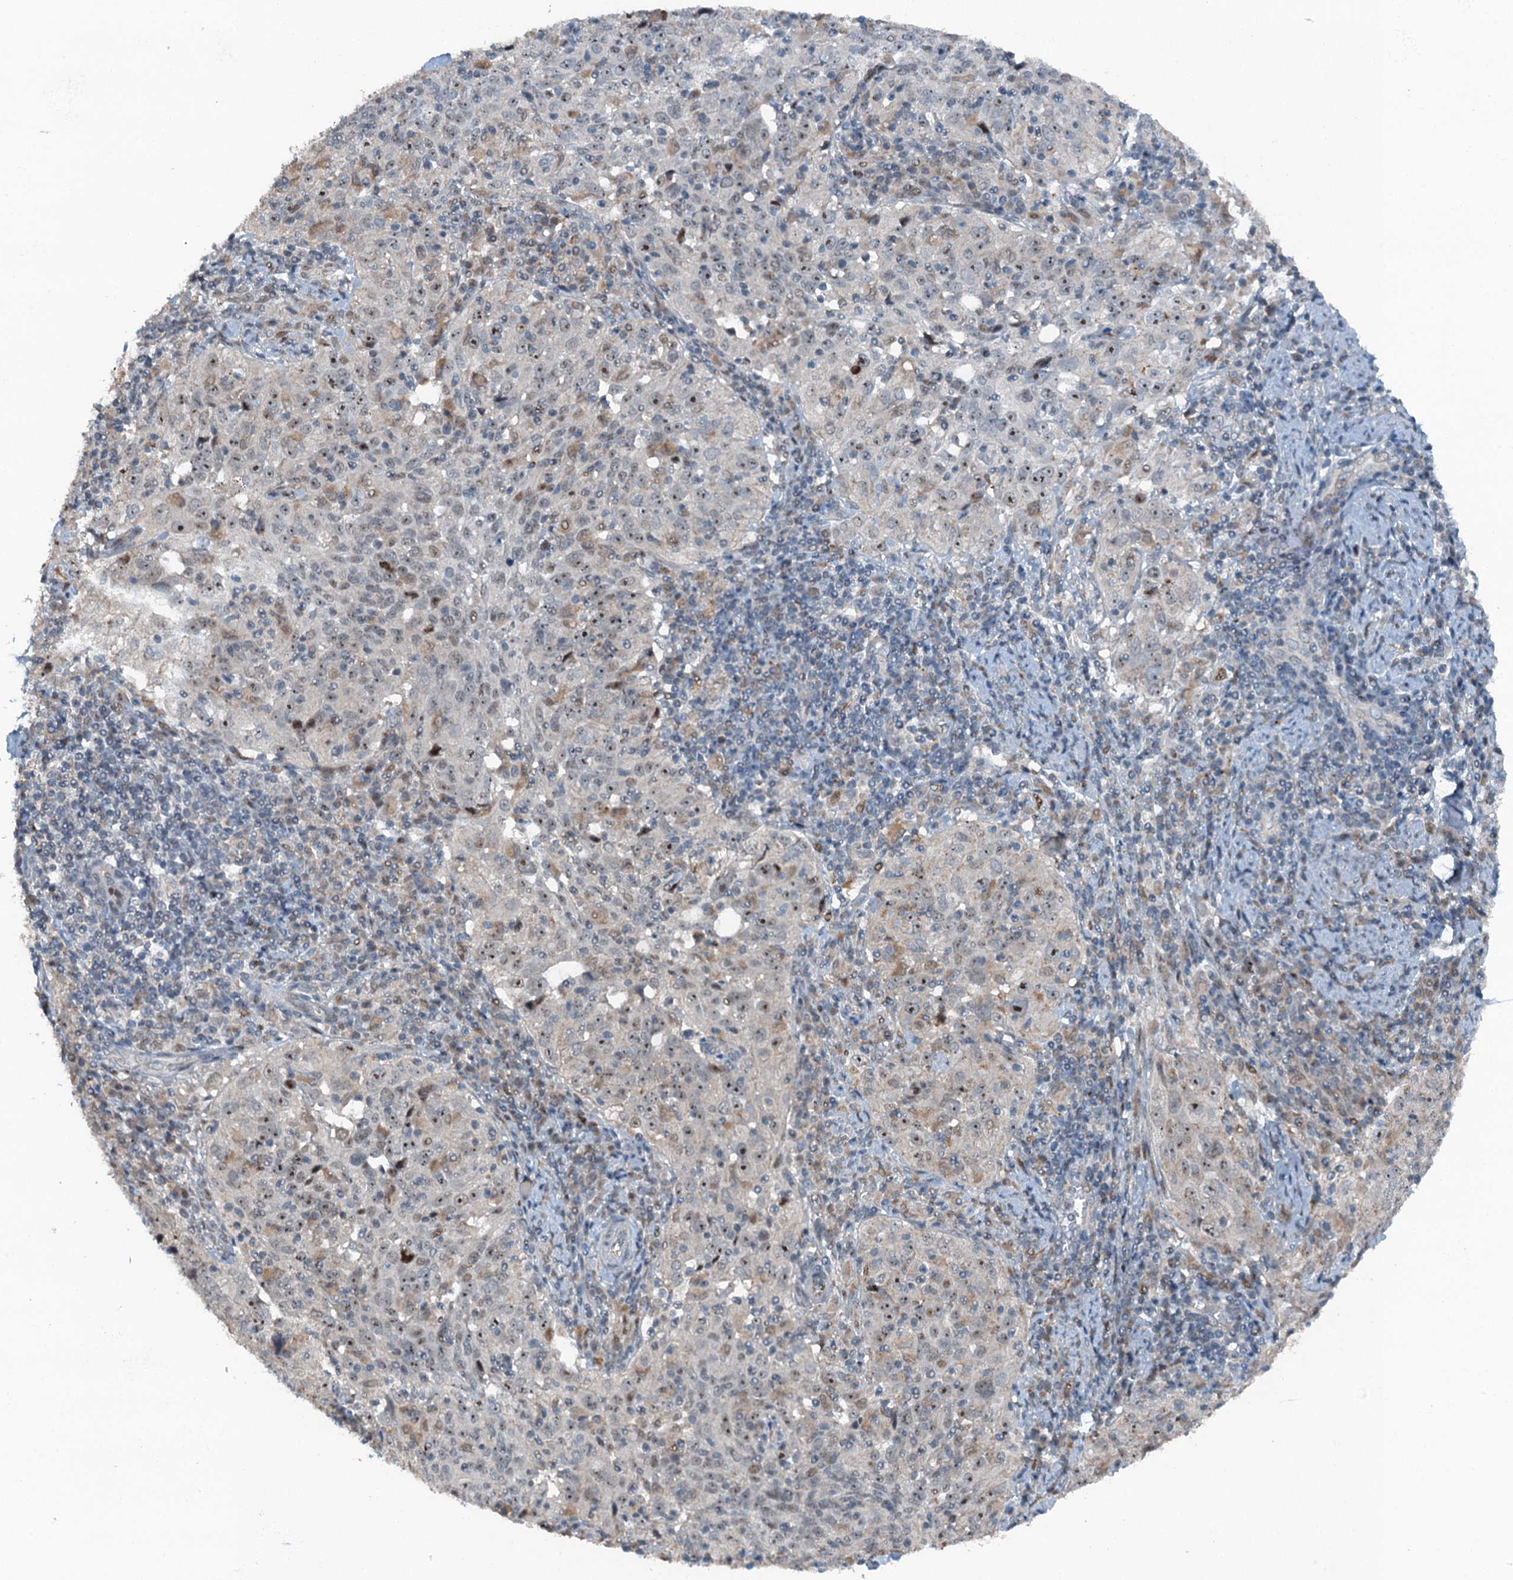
{"staining": {"intensity": "weak", "quantity": "<25%", "location": "nuclear"}, "tissue": "cervical cancer", "cell_type": "Tumor cells", "image_type": "cancer", "snomed": [{"axis": "morphology", "description": "Normal tissue, NOS"}, {"axis": "morphology", "description": "Squamous cell carcinoma, NOS"}, {"axis": "topography", "description": "Cervix"}], "caption": "IHC of squamous cell carcinoma (cervical) displays no staining in tumor cells.", "gene": "BMERB1", "patient": {"sex": "female", "age": 31}}